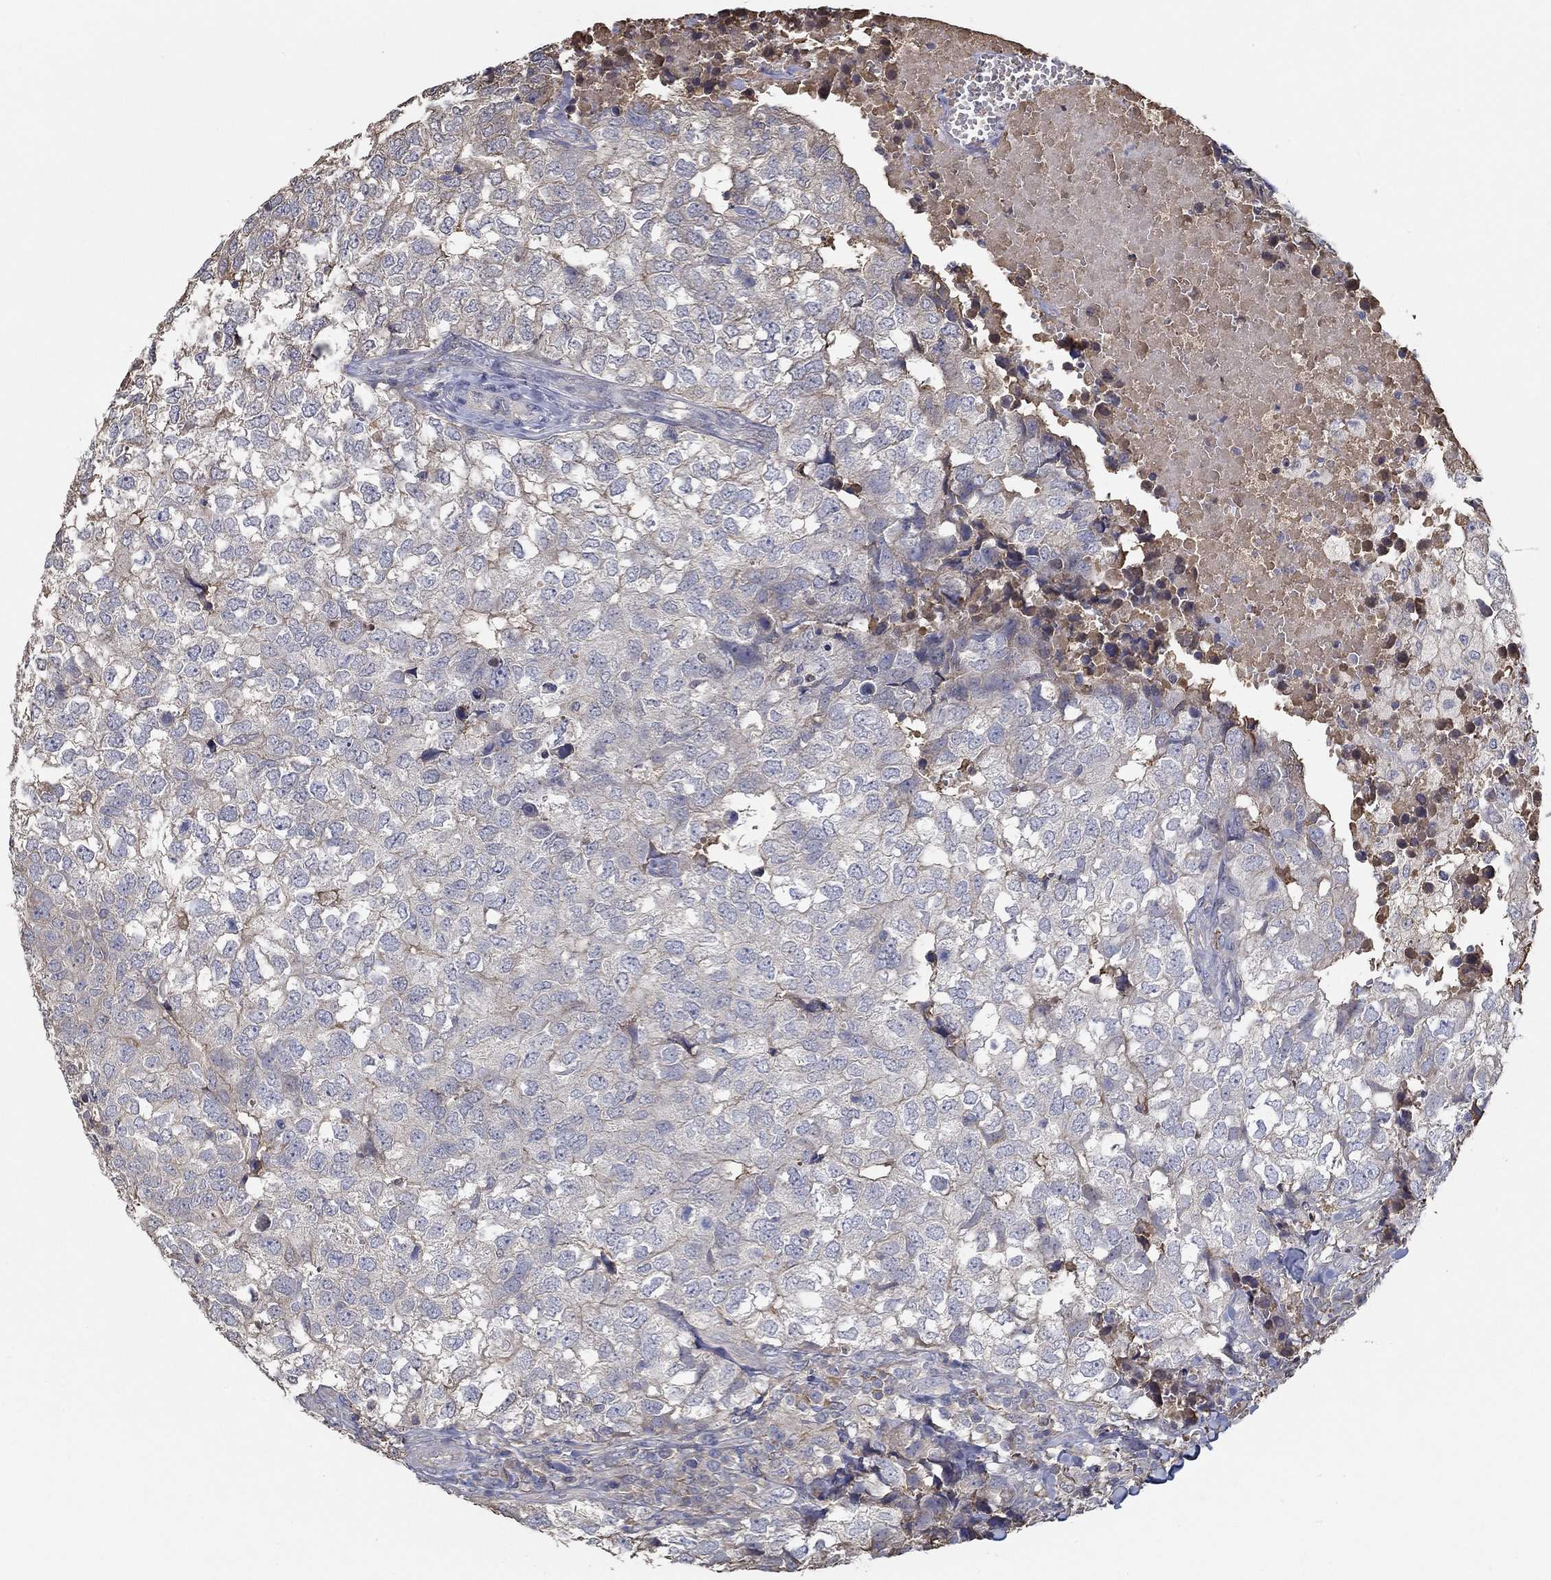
{"staining": {"intensity": "negative", "quantity": "none", "location": "none"}, "tissue": "breast cancer", "cell_type": "Tumor cells", "image_type": "cancer", "snomed": [{"axis": "morphology", "description": "Duct carcinoma"}, {"axis": "topography", "description": "Breast"}], "caption": "The IHC micrograph has no significant positivity in tumor cells of breast cancer (intraductal carcinoma) tissue. Nuclei are stained in blue.", "gene": "IL10", "patient": {"sex": "female", "age": 30}}